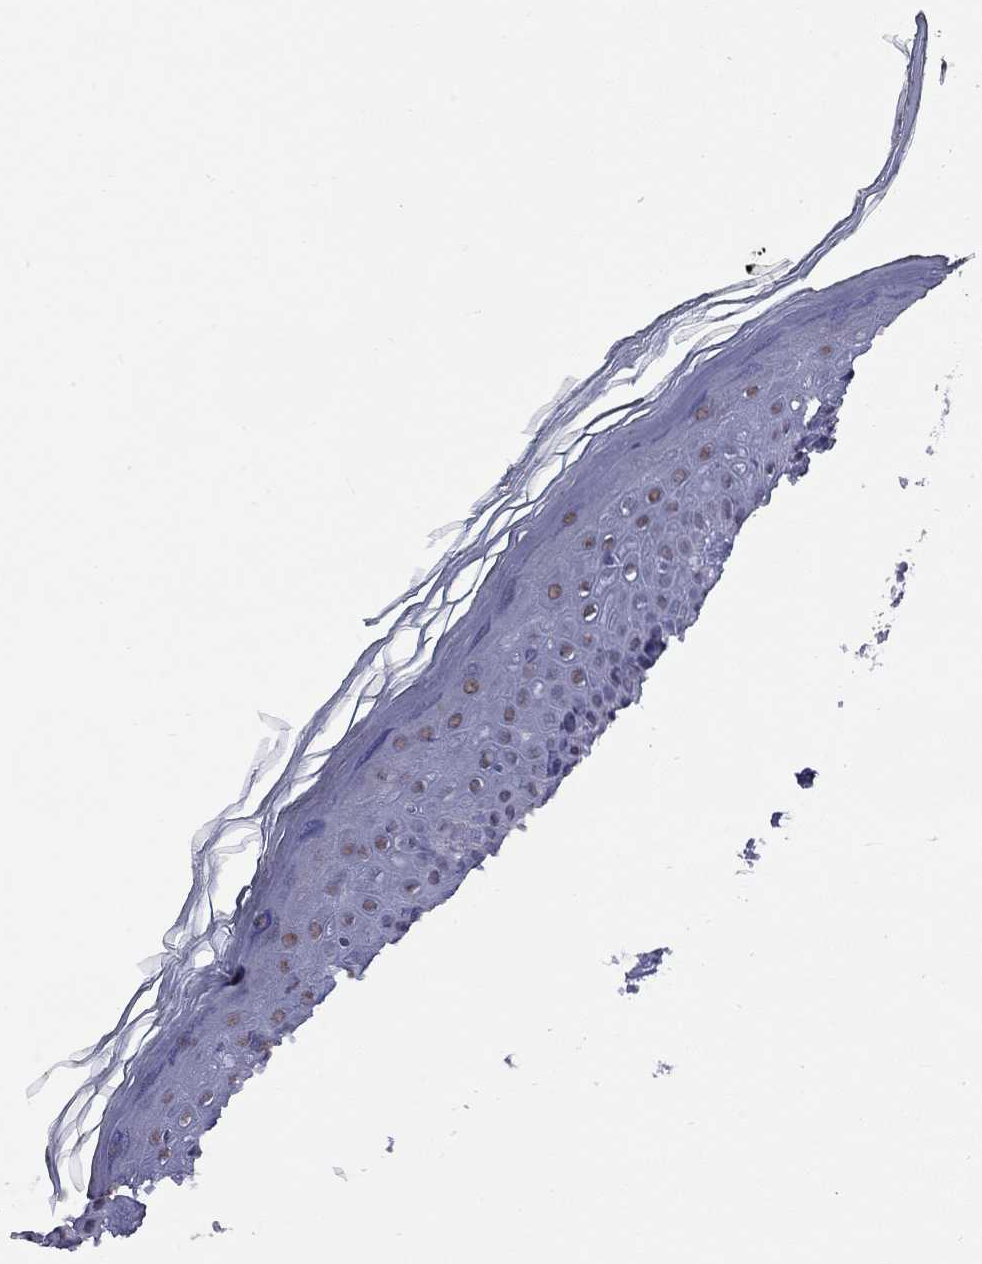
{"staining": {"intensity": "weak", "quantity": "<25%", "location": "nuclear"}, "tissue": "skin", "cell_type": "Fibroblasts", "image_type": "normal", "snomed": [{"axis": "morphology", "description": "Normal tissue, NOS"}, {"axis": "topography", "description": "Skin"}], "caption": "Fibroblasts show no significant protein staining in normal skin. (DAB IHC visualized using brightfield microscopy, high magnification).", "gene": "TAF9", "patient": {"sex": "female", "age": 62}}